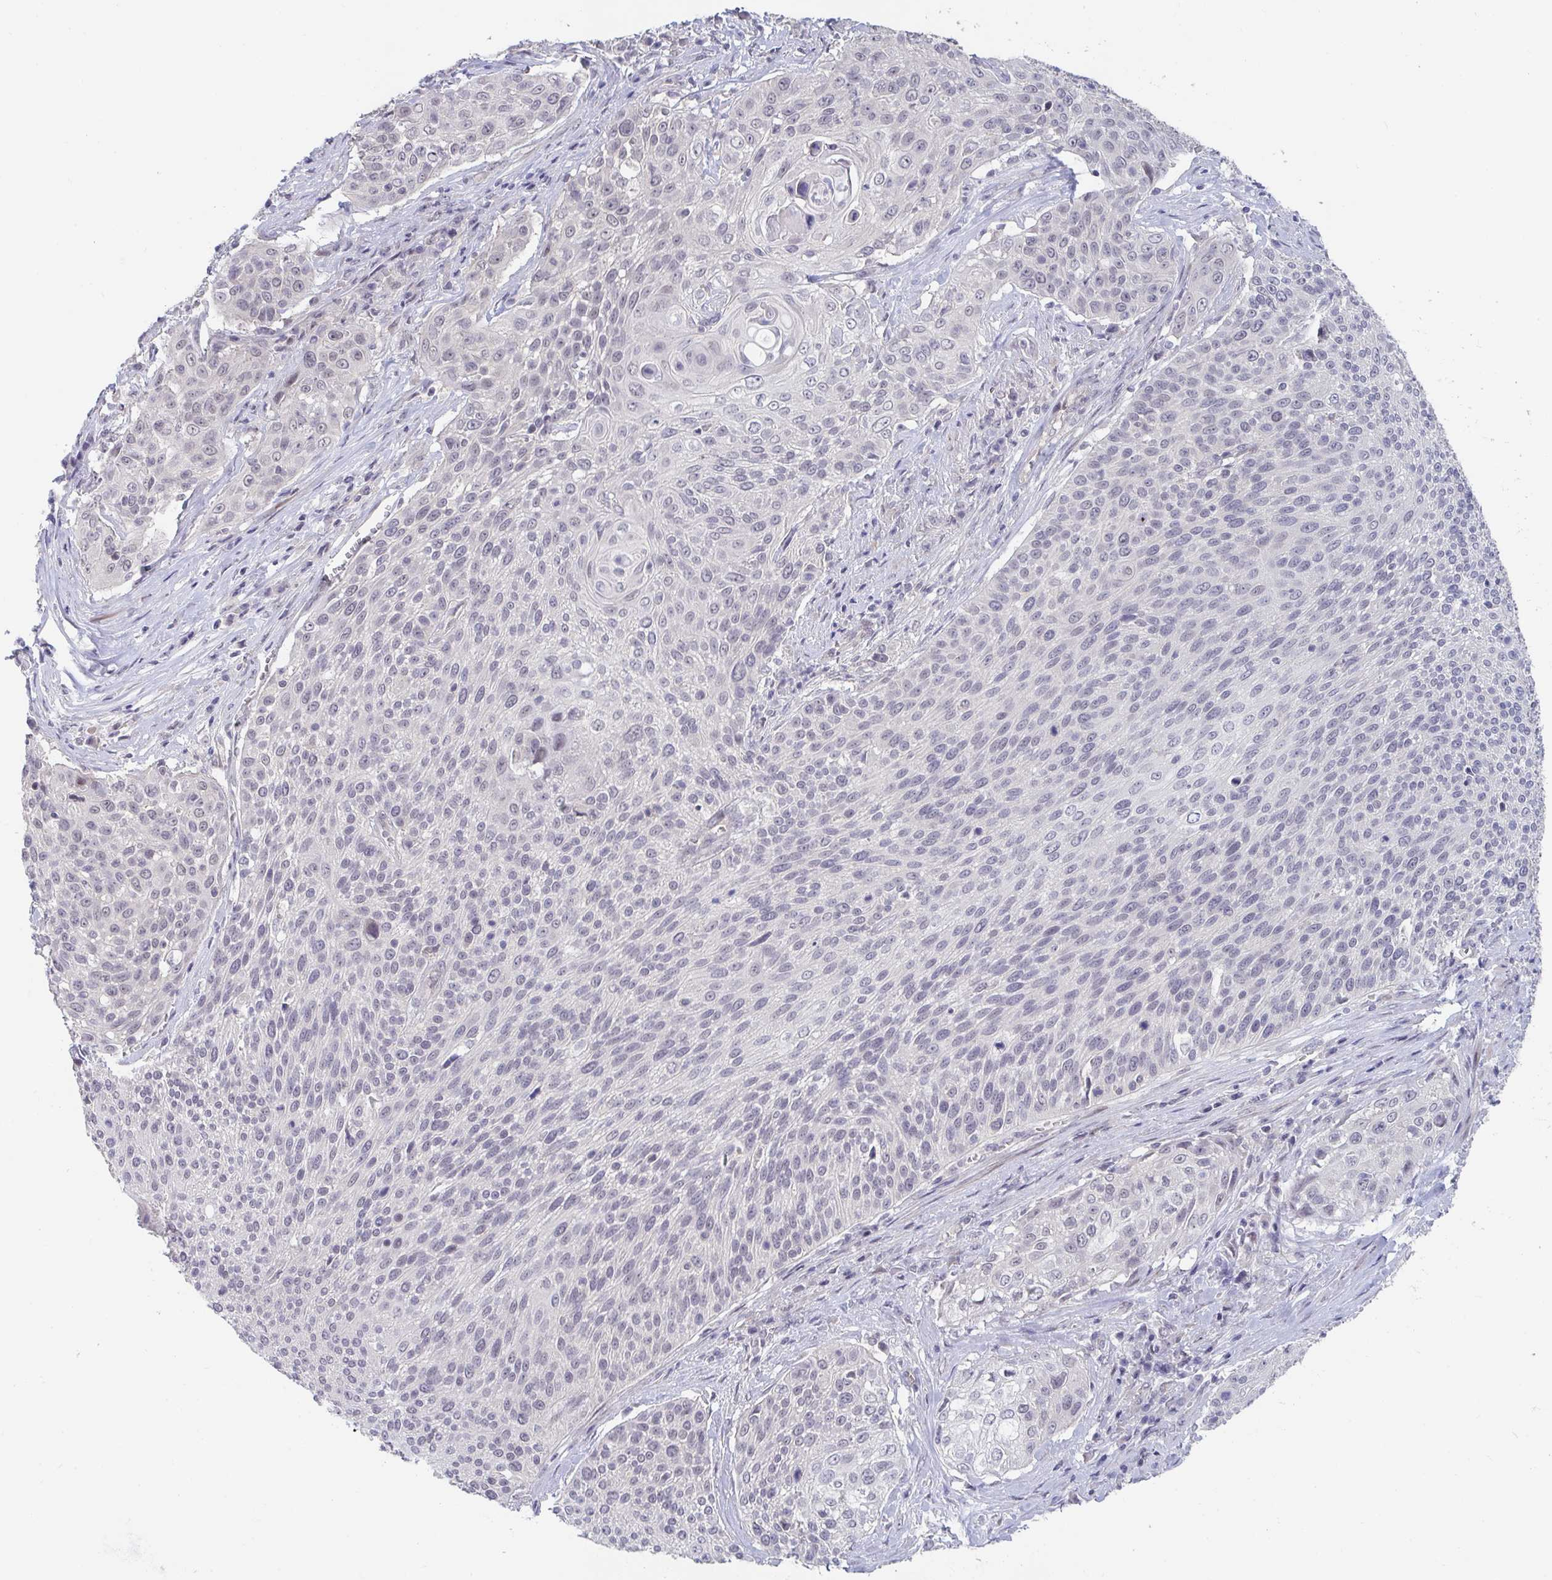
{"staining": {"intensity": "negative", "quantity": "none", "location": "none"}, "tissue": "cervical cancer", "cell_type": "Tumor cells", "image_type": "cancer", "snomed": [{"axis": "morphology", "description": "Squamous cell carcinoma, NOS"}, {"axis": "topography", "description": "Cervix"}], "caption": "Immunohistochemical staining of human cervical cancer demonstrates no significant staining in tumor cells. (DAB immunohistochemistry (IHC), high magnification).", "gene": "FAM156B", "patient": {"sex": "female", "age": 31}}